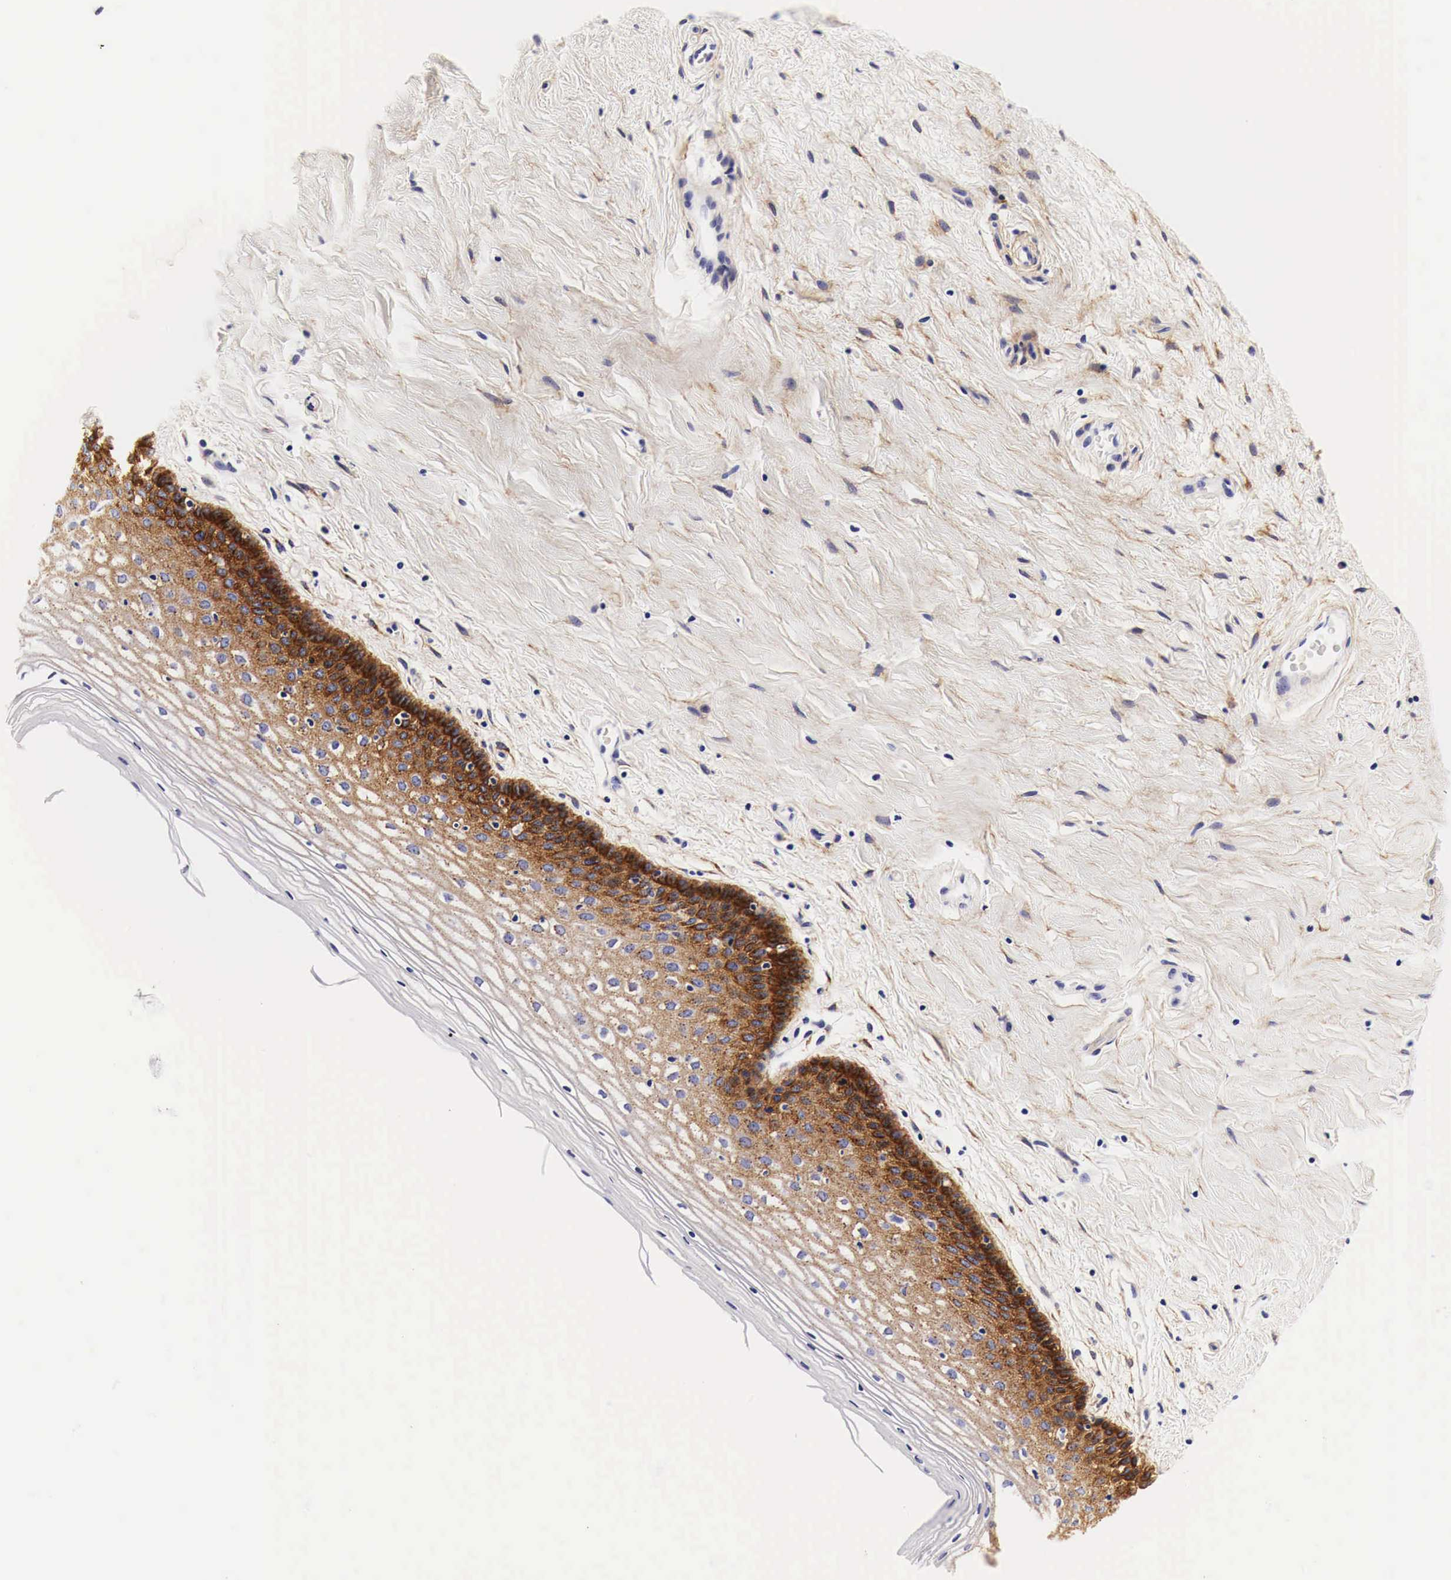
{"staining": {"intensity": "negative", "quantity": "none", "location": "none"}, "tissue": "cervix", "cell_type": "Glandular cells", "image_type": "normal", "snomed": [{"axis": "morphology", "description": "Normal tissue, NOS"}, {"axis": "topography", "description": "Cervix"}], "caption": "A high-resolution image shows immunohistochemistry staining of benign cervix, which demonstrates no significant staining in glandular cells. (DAB (3,3'-diaminobenzidine) immunohistochemistry (IHC), high magnification).", "gene": "EGFR", "patient": {"sex": "female", "age": 53}}